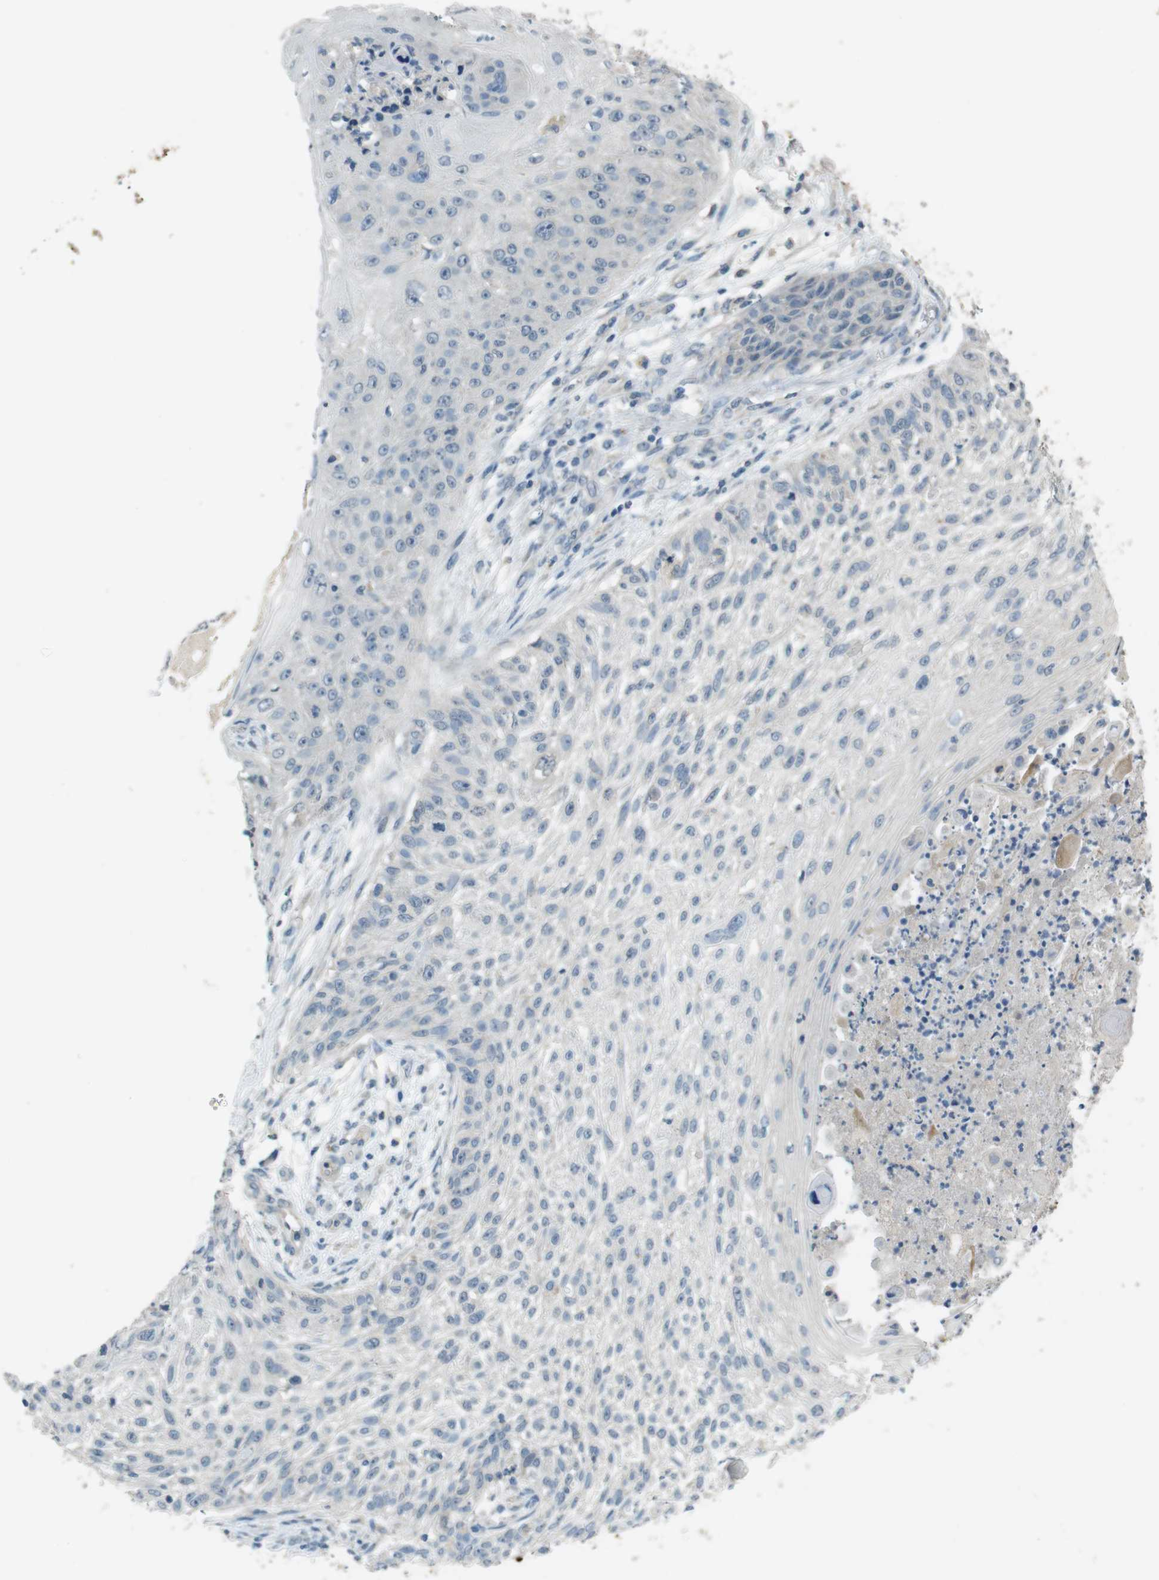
{"staining": {"intensity": "negative", "quantity": "none", "location": "none"}, "tissue": "skin cancer", "cell_type": "Tumor cells", "image_type": "cancer", "snomed": [{"axis": "morphology", "description": "Squamous cell carcinoma, NOS"}, {"axis": "topography", "description": "Skin"}], "caption": "An immunohistochemistry (IHC) histopathology image of skin cancer (squamous cell carcinoma) is shown. There is no staining in tumor cells of skin cancer (squamous cell carcinoma).", "gene": "MUC5B", "patient": {"sex": "female", "age": 80}}